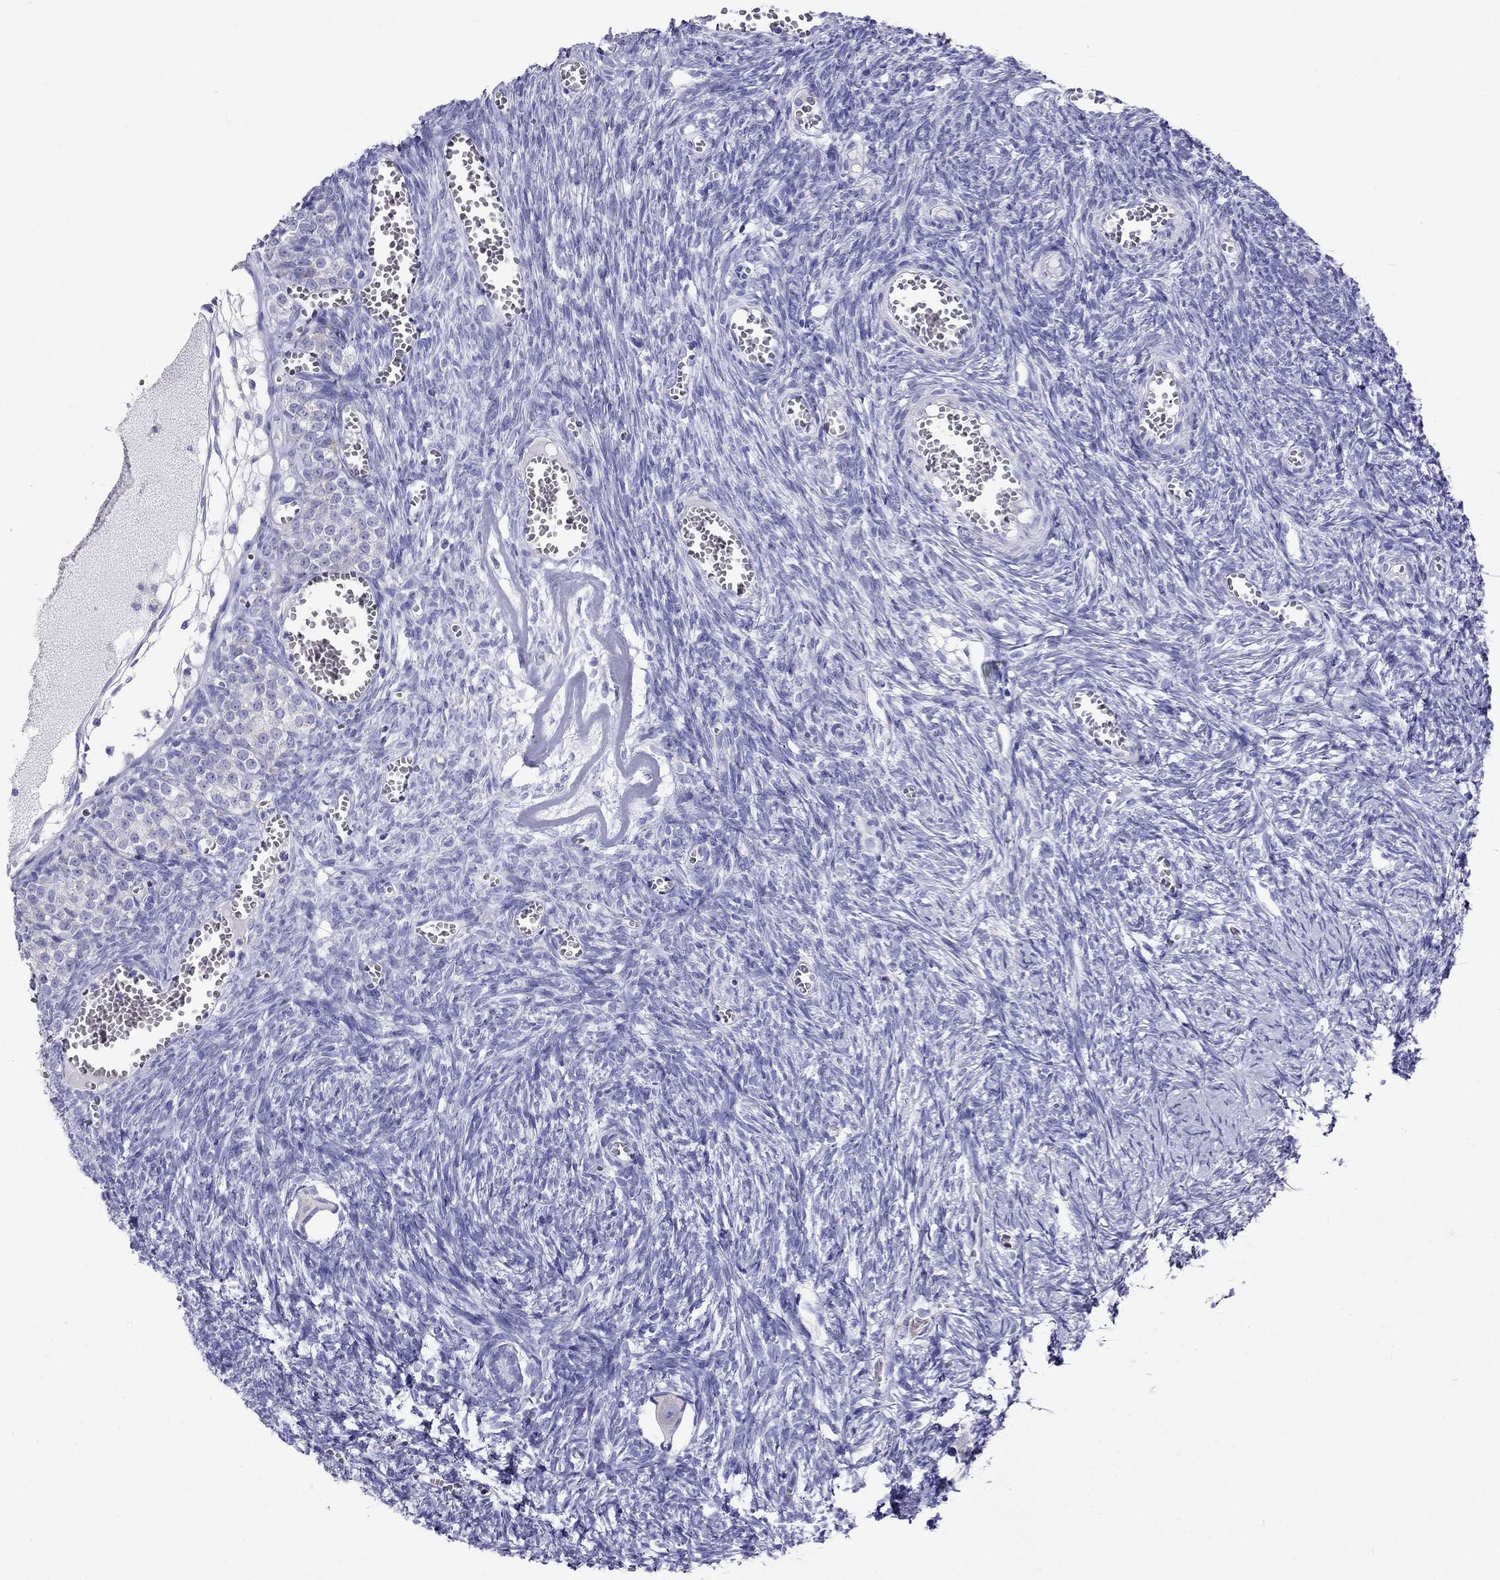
{"staining": {"intensity": "negative", "quantity": "none", "location": "none"}, "tissue": "ovary", "cell_type": "Follicle cells", "image_type": "normal", "snomed": [{"axis": "morphology", "description": "Normal tissue, NOS"}, {"axis": "topography", "description": "Ovary"}], "caption": "Follicle cells show no significant staining in benign ovary. (Stains: DAB immunohistochemistry with hematoxylin counter stain, Microscopy: brightfield microscopy at high magnification).", "gene": "MC5R", "patient": {"sex": "female", "age": 43}}